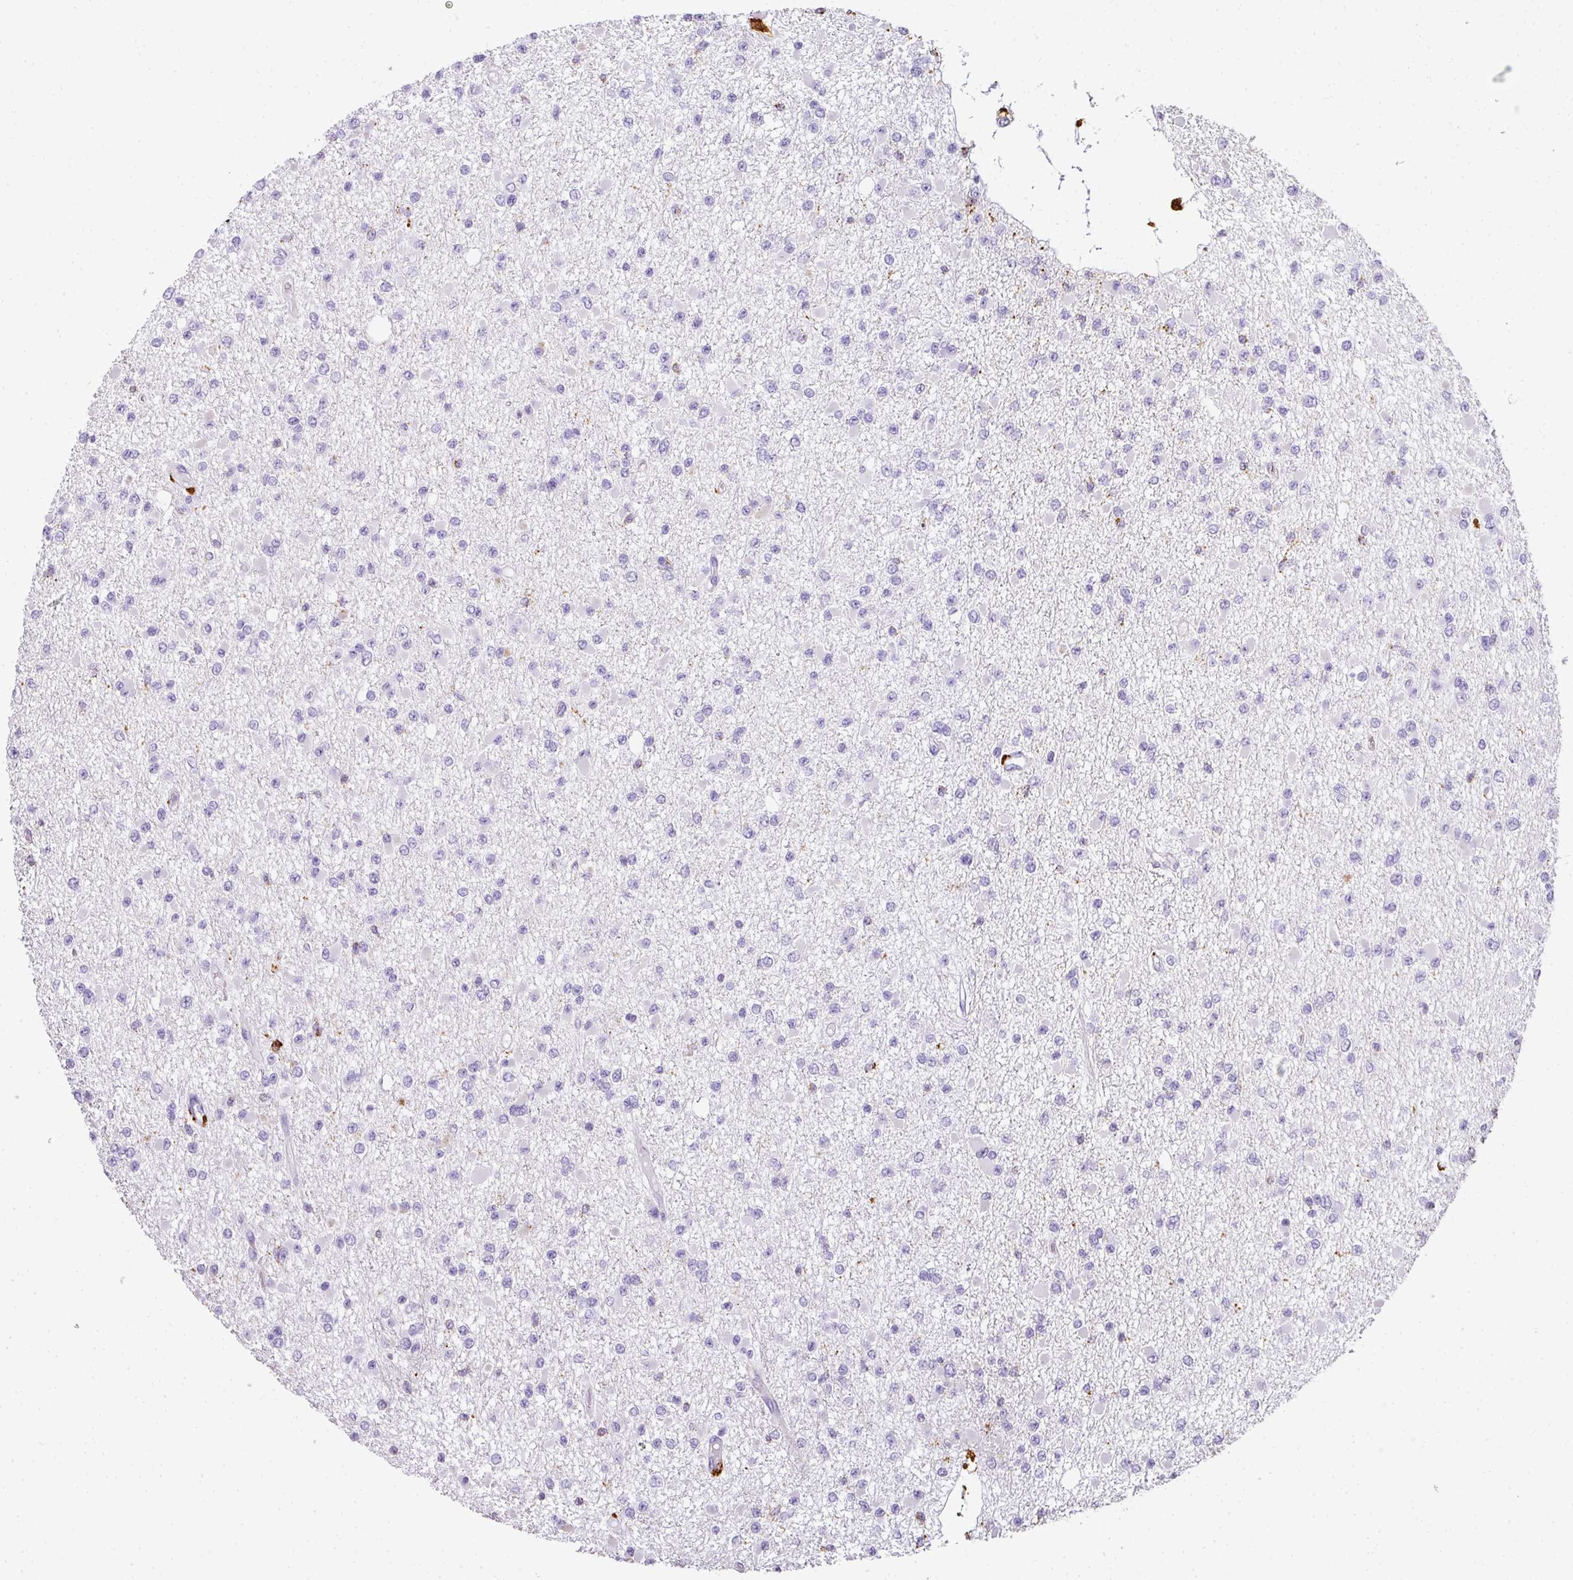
{"staining": {"intensity": "negative", "quantity": "none", "location": "none"}, "tissue": "glioma", "cell_type": "Tumor cells", "image_type": "cancer", "snomed": [{"axis": "morphology", "description": "Glioma, malignant, Low grade"}, {"axis": "topography", "description": "Brain"}], "caption": "High power microscopy photomicrograph of an immunohistochemistry image of glioma, revealing no significant expression in tumor cells. (DAB (3,3'-diaminobenzidine) immunohistochemistry (IHC) visualized using brightfield microscopy, high magnification).", "gene": "MMACHC", "patient": {"sex": "female", "age": 22}}